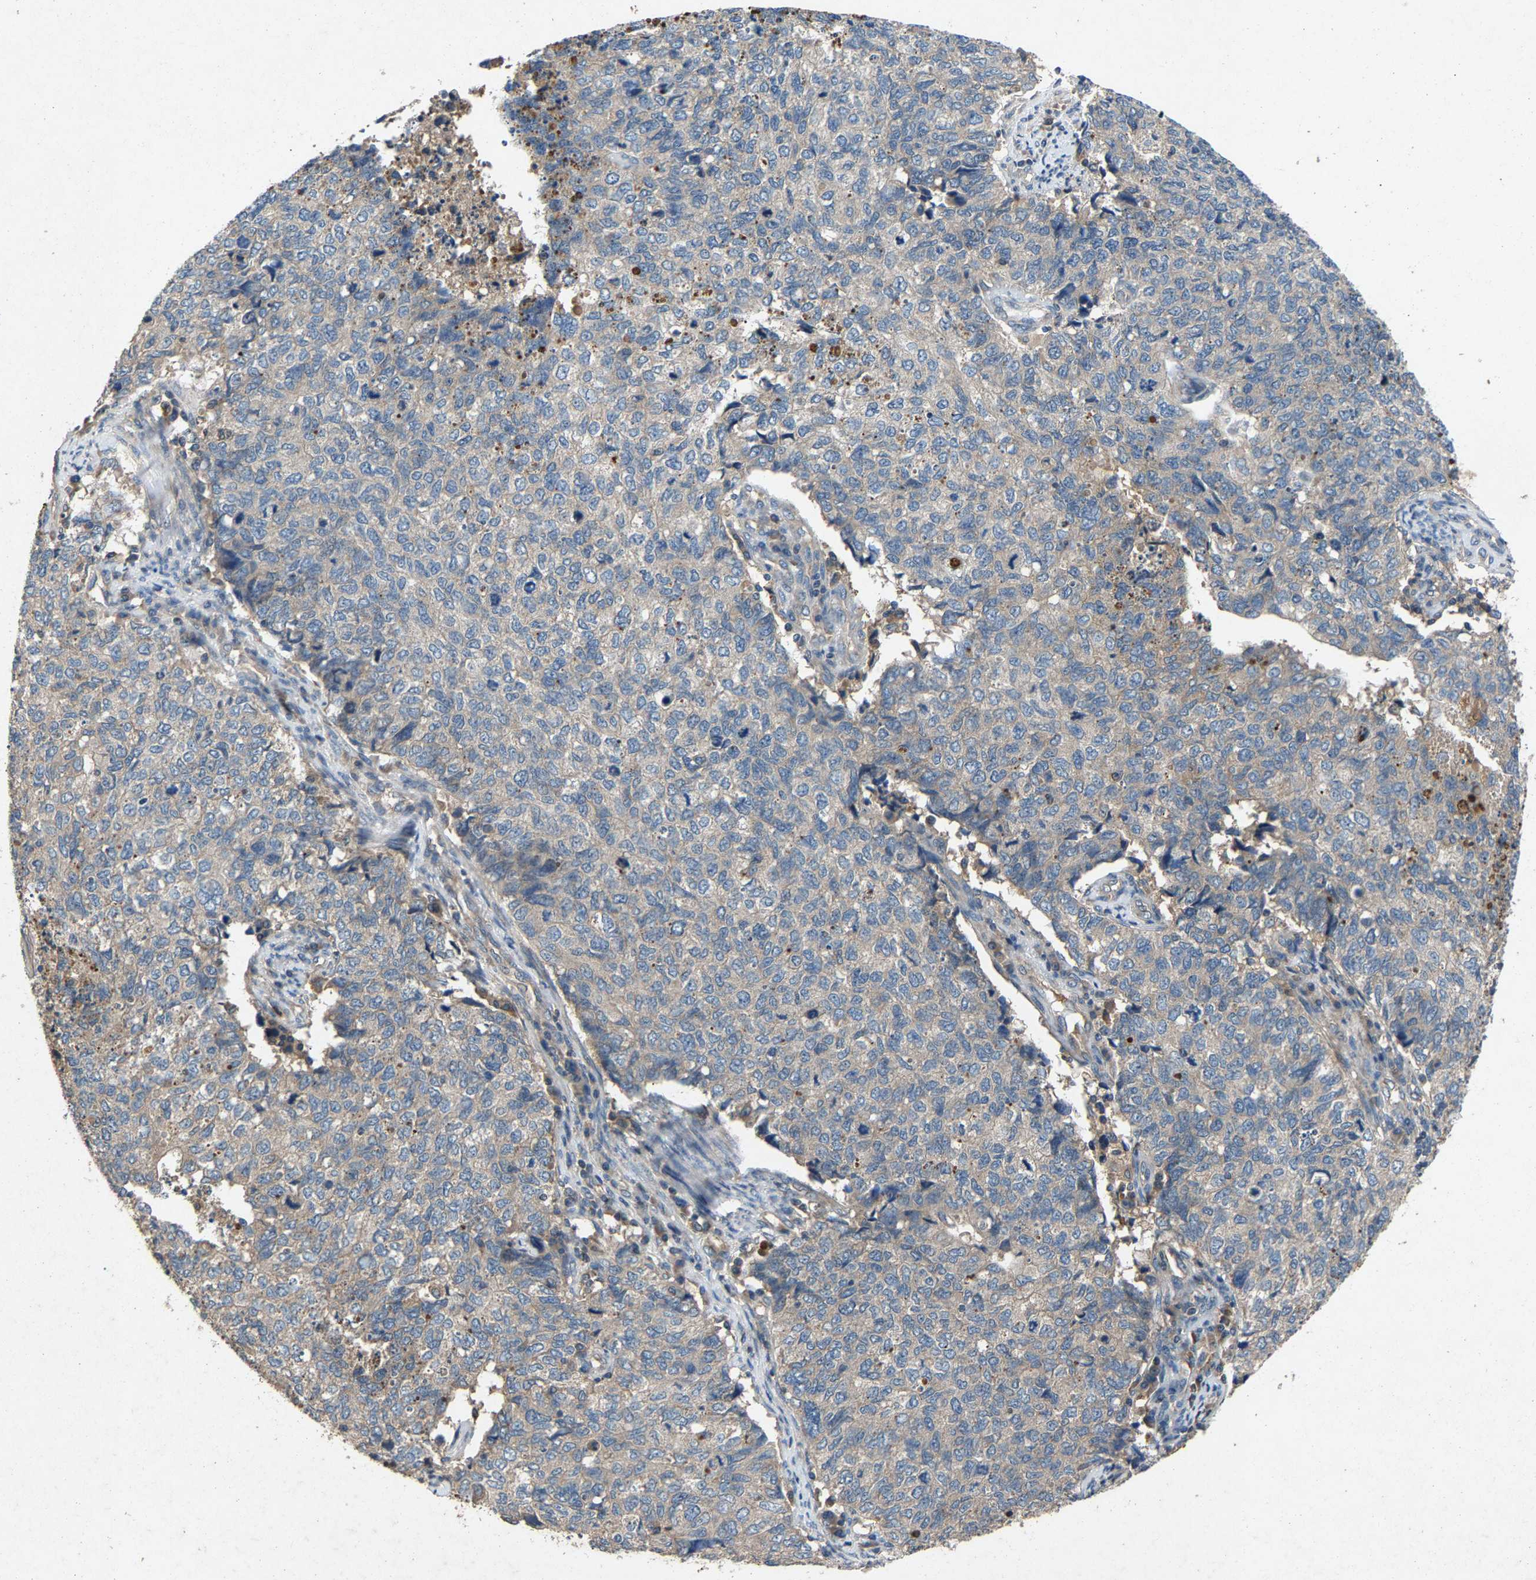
{"staining": {"intensity": "negative", "quantity": "none", "location": "none"}, "tissue": "cervical cancer", "cell_type": "Tumor cells", "image_type": "cancer", "snomed": [{"axis": "morphology", "description": "Squamous cell carcinoma, NOS"}, {"axis": "topography", "description": "Cervix"}], "caption": "Cervical squamous cell carcinoma was stained to show a protein in brown. There is no significant staining in tumor cells. The staining is performed using DAB (3,3'-diaminobenzidine) brown chromogen with nuclei counter-stained in using hematoxylin.", "gene": "PPID", "patient": {"sex": "female", "age": 63}}